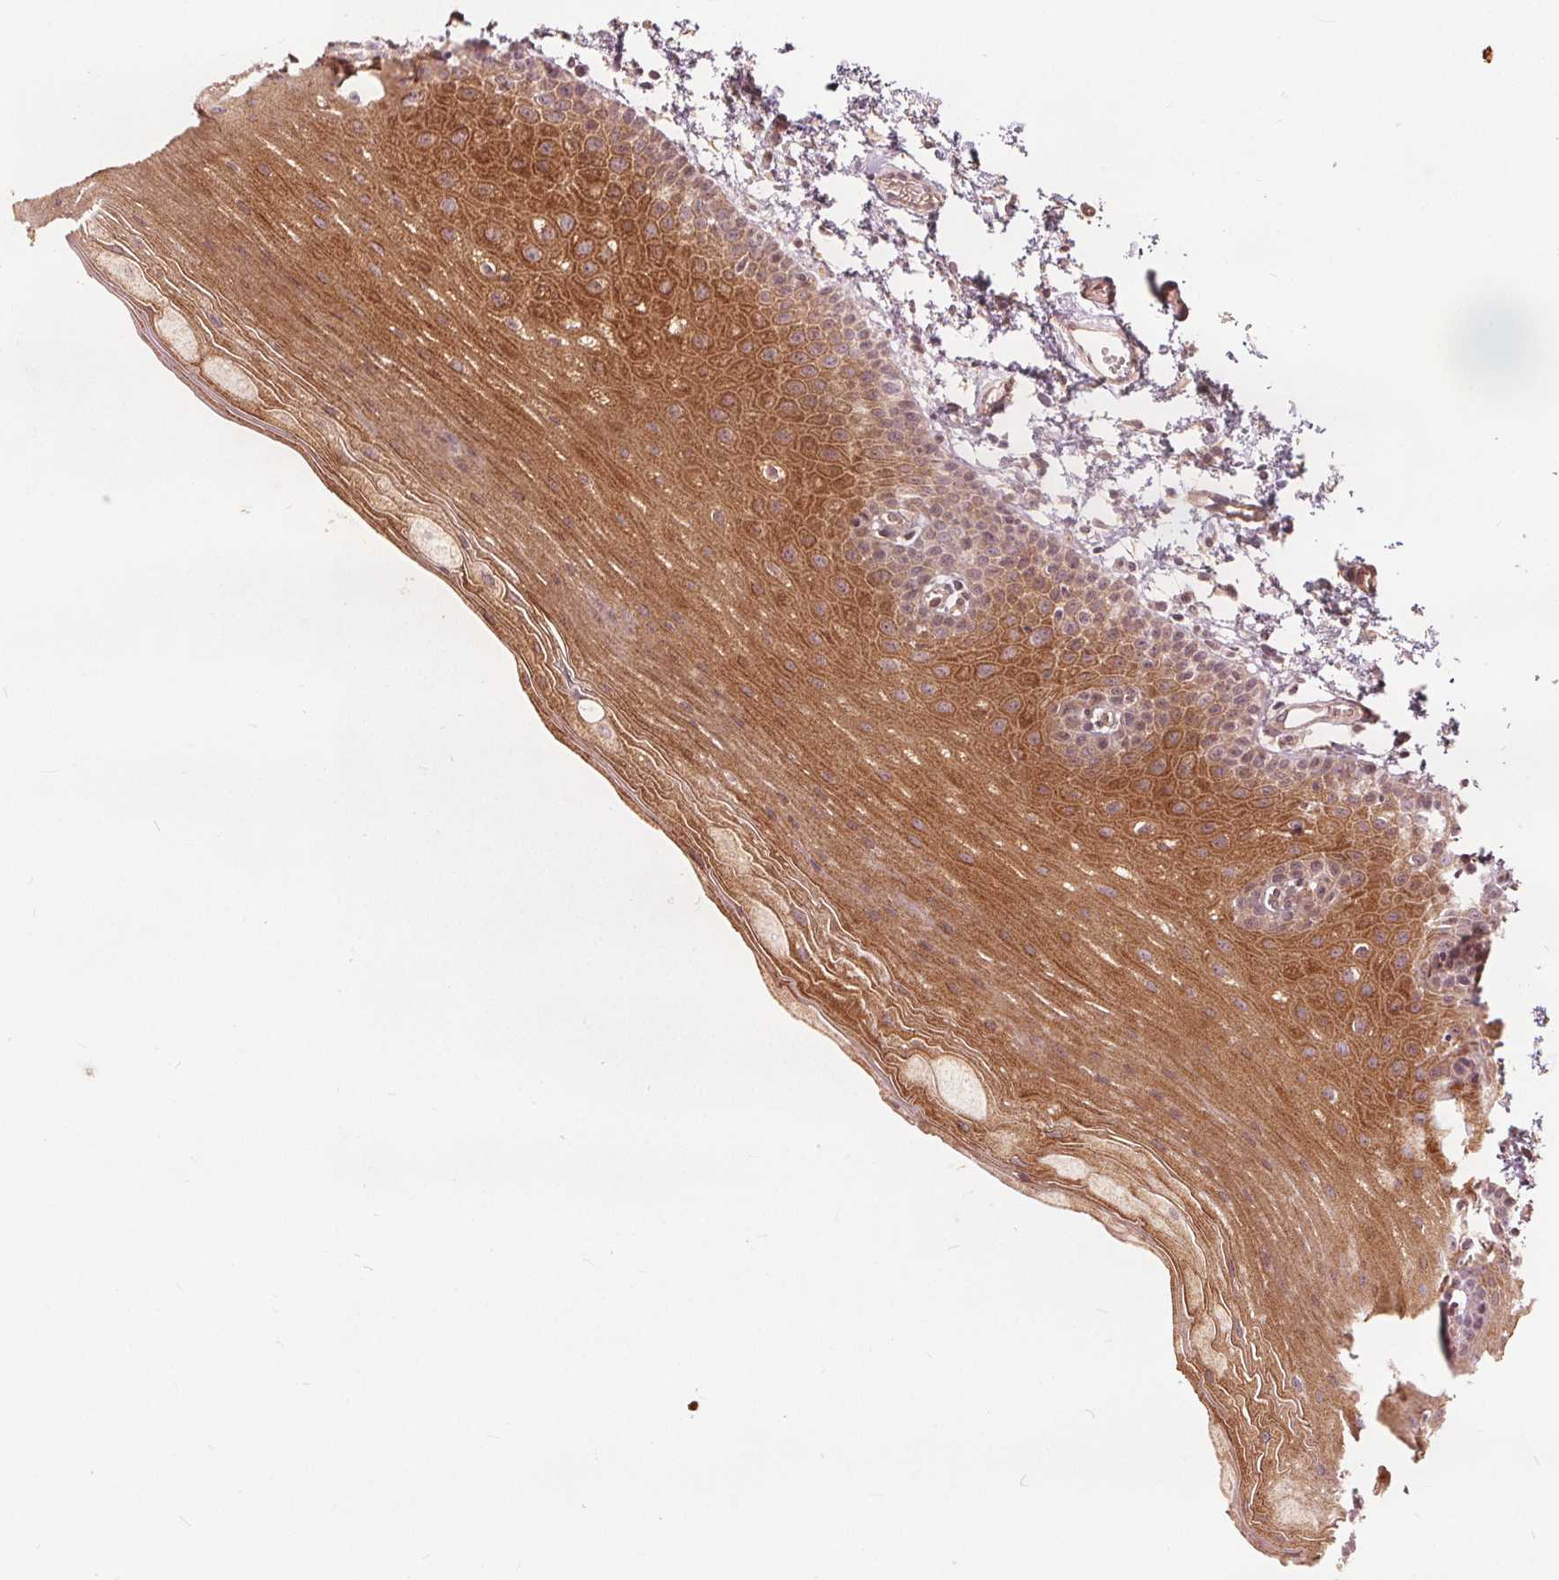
{"staining": {"intensity": "moderate", "quantity": "25%-75%", "location": "cytoplasmic/membranous"}, "tissue": "oral mucosa", "cell_type": "Squamous epithelial cells", "image_type": "normal", "snomed": [{"axis": "morphology", "description": "Normal tissue, NOS"}, {"axis": "morphology", "description": "Adenocarcinoma, NOS"}, {"axis": "topography", "description": "Oral tissue"}, {"axis": "topography", "description": "Head-Neck"}], "caption": "Human oral mucosa stained for a protein (brown) shows moderate cytoplasmic/membranous positive positivity in about 25%-75% of squamous epithelial cells.", "gene": "PTPRT", "patient": {"sex": "female", "age": 57}}